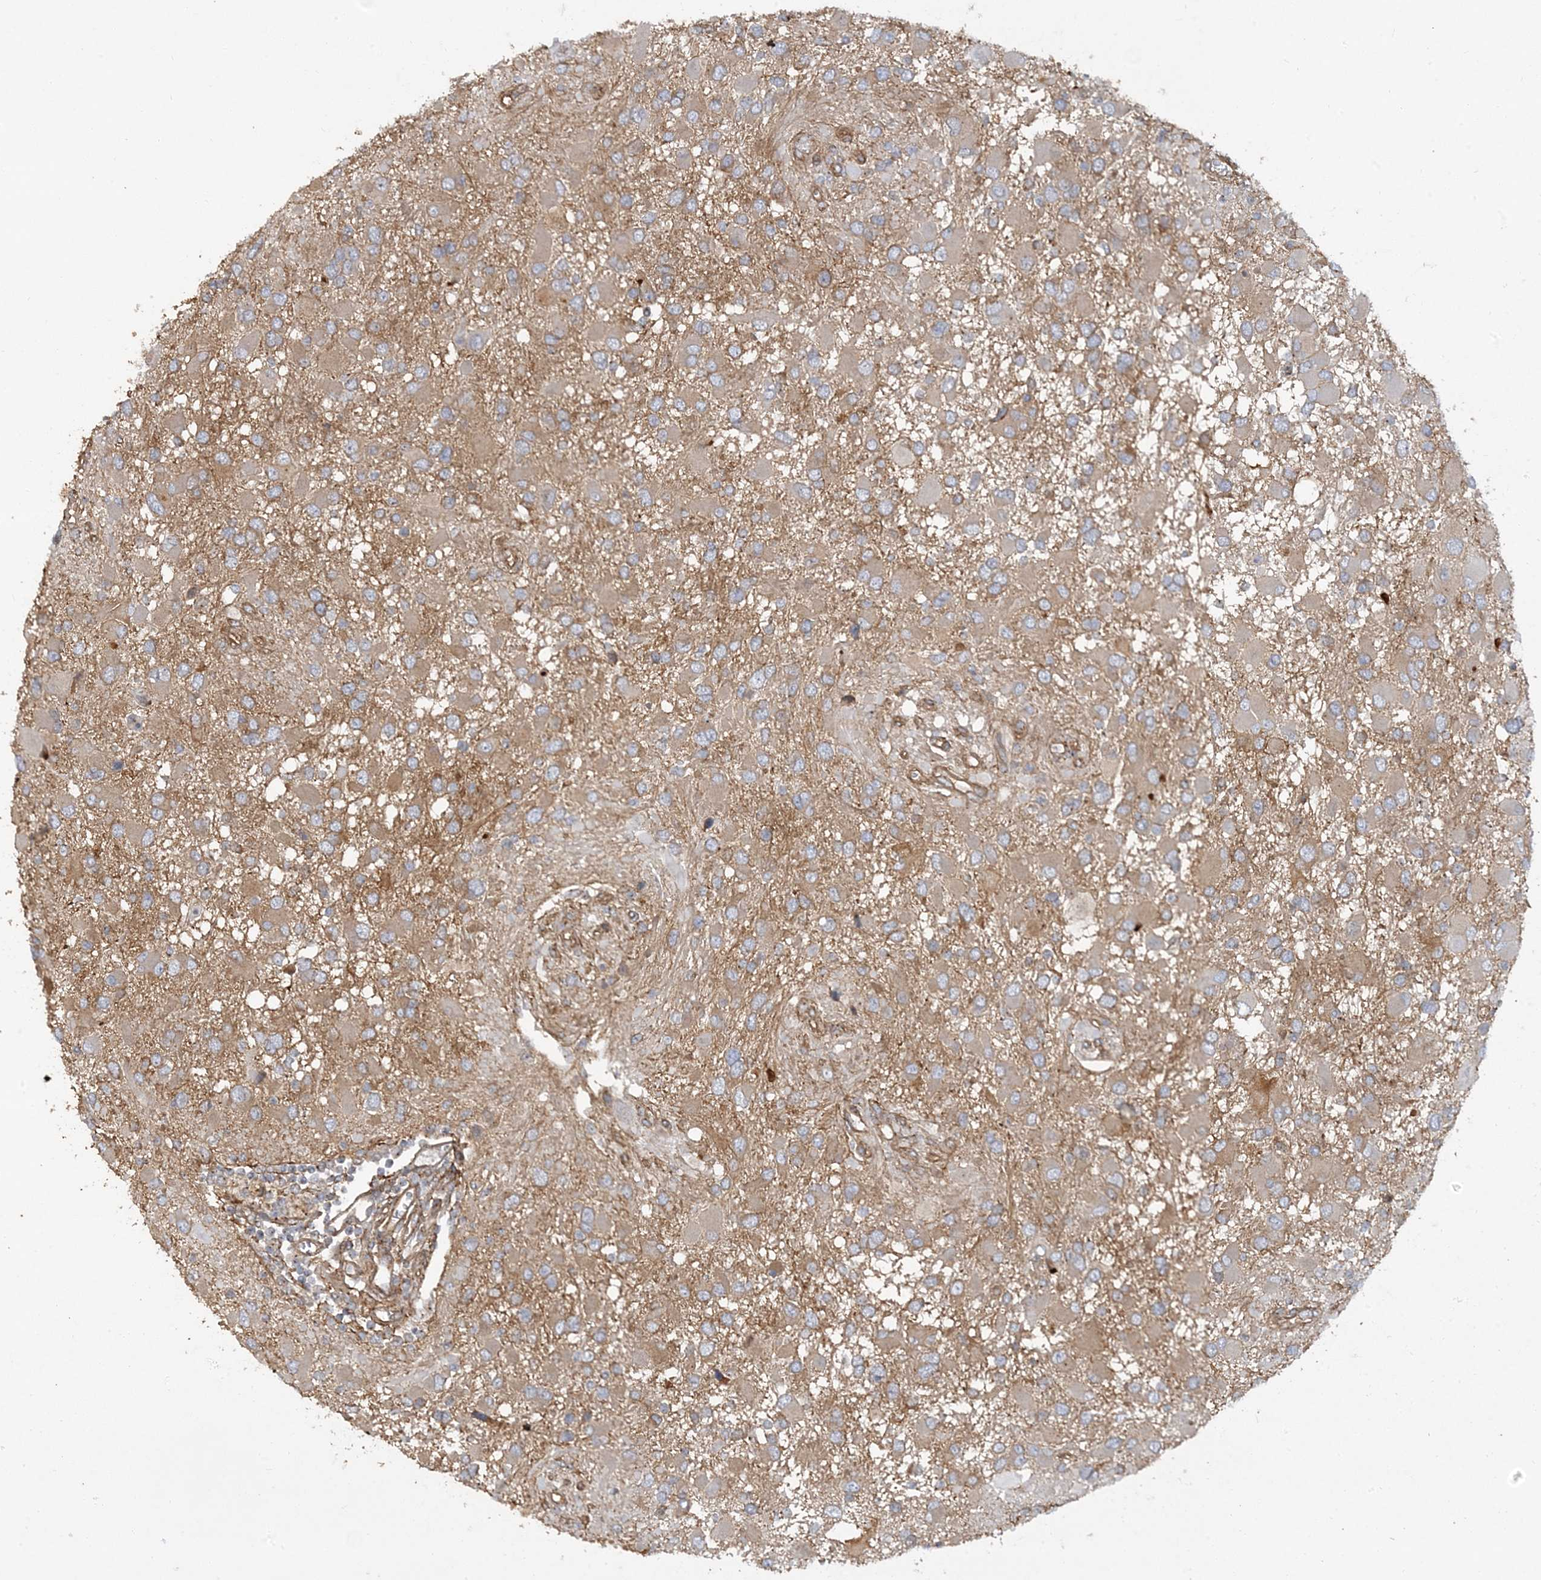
{"staining": {"intensity": "weak", "quantity": ">75%", "location": "cytoplasmic/membranous"}, "tissue": "glioma", "cell_type": "Tumor cells", "image_type": "cancer", "snomed": [{"axis": "morphology", "description": "Glioma, malignant, High grade"}, {"axis": "topography", "description": "Brain"}], "caption": "High-grade glioma (malignant) stained with DAB (3,3'-diaminobenzidine) immunohistochemistry displays low levels of weak cytoplasmic/membranous positivity in approximately >75% of tumor cells. The staining was performed using DAB to visualize the protein expression in brown, while the nuclei were stained in blue with hematoxylin (Magnification: 20x).", "gene": "ATP23", "patient": {"sex": "male", "age": 53}}